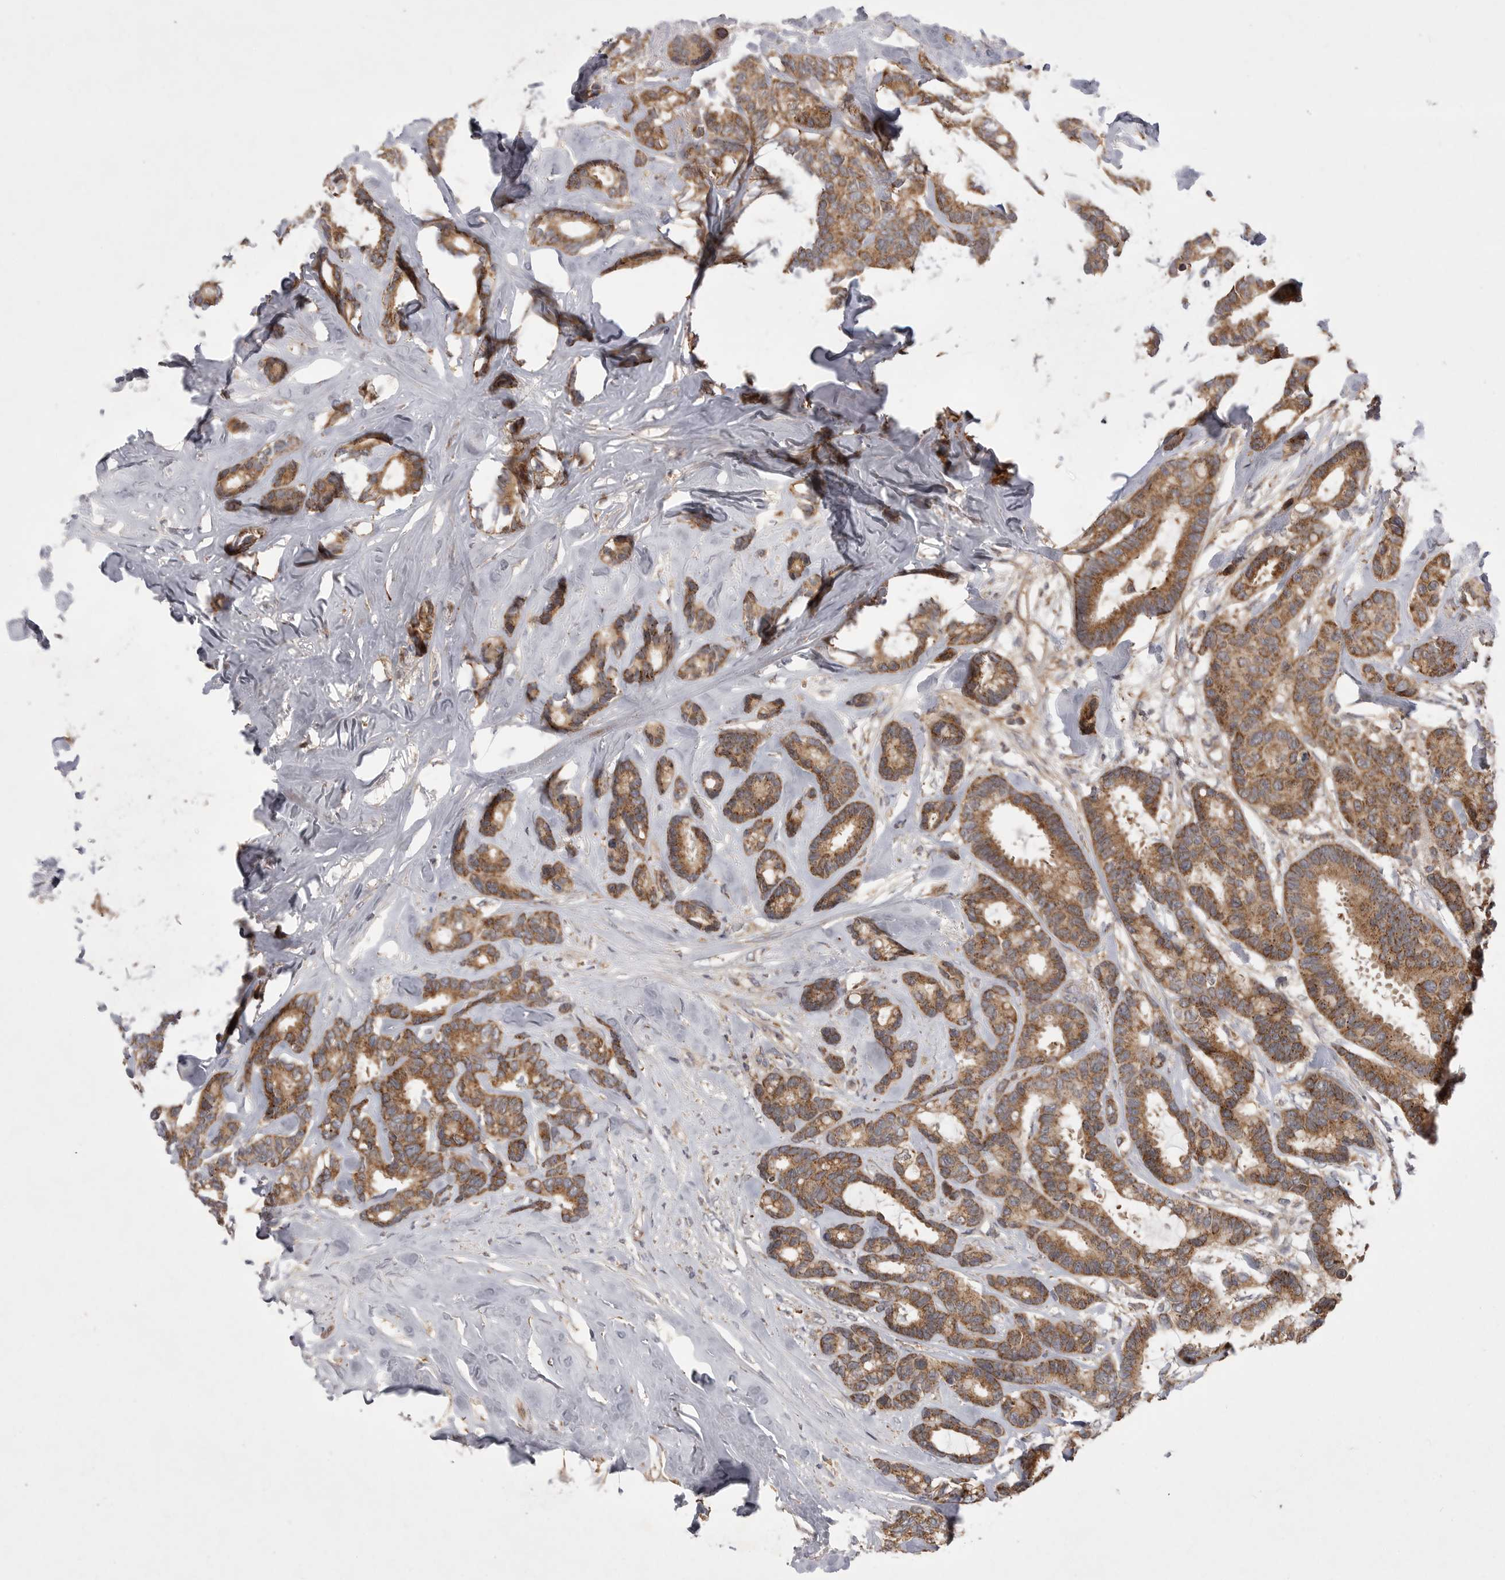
{"staining": {"intensity": "moderate", "quantity": ">75%", "location": "cytoplasmic/membranous"}, "tissue": "breast cancer", "cell_type": "Tumor cells", "image_type": "cancer", "snomed": [{"axis": "morphology", "description": "Duct carcinoma"}, {"axis": "topography", "description": "Breast"}], "caption": "Protein staining by immunohistochemistry displays moderate cytoplasmic/membranous positivity in approximately >75% of tumor cells in breast invasive ductal carcinoma. (Stains: DAB (3,3'-diaminobenzidine) in brown, nuclei in blue, Microscopy: brightfield microscopy at high magnification).", "gene": "KYAT3", "patient": {"sex": "female", "age": 87}}